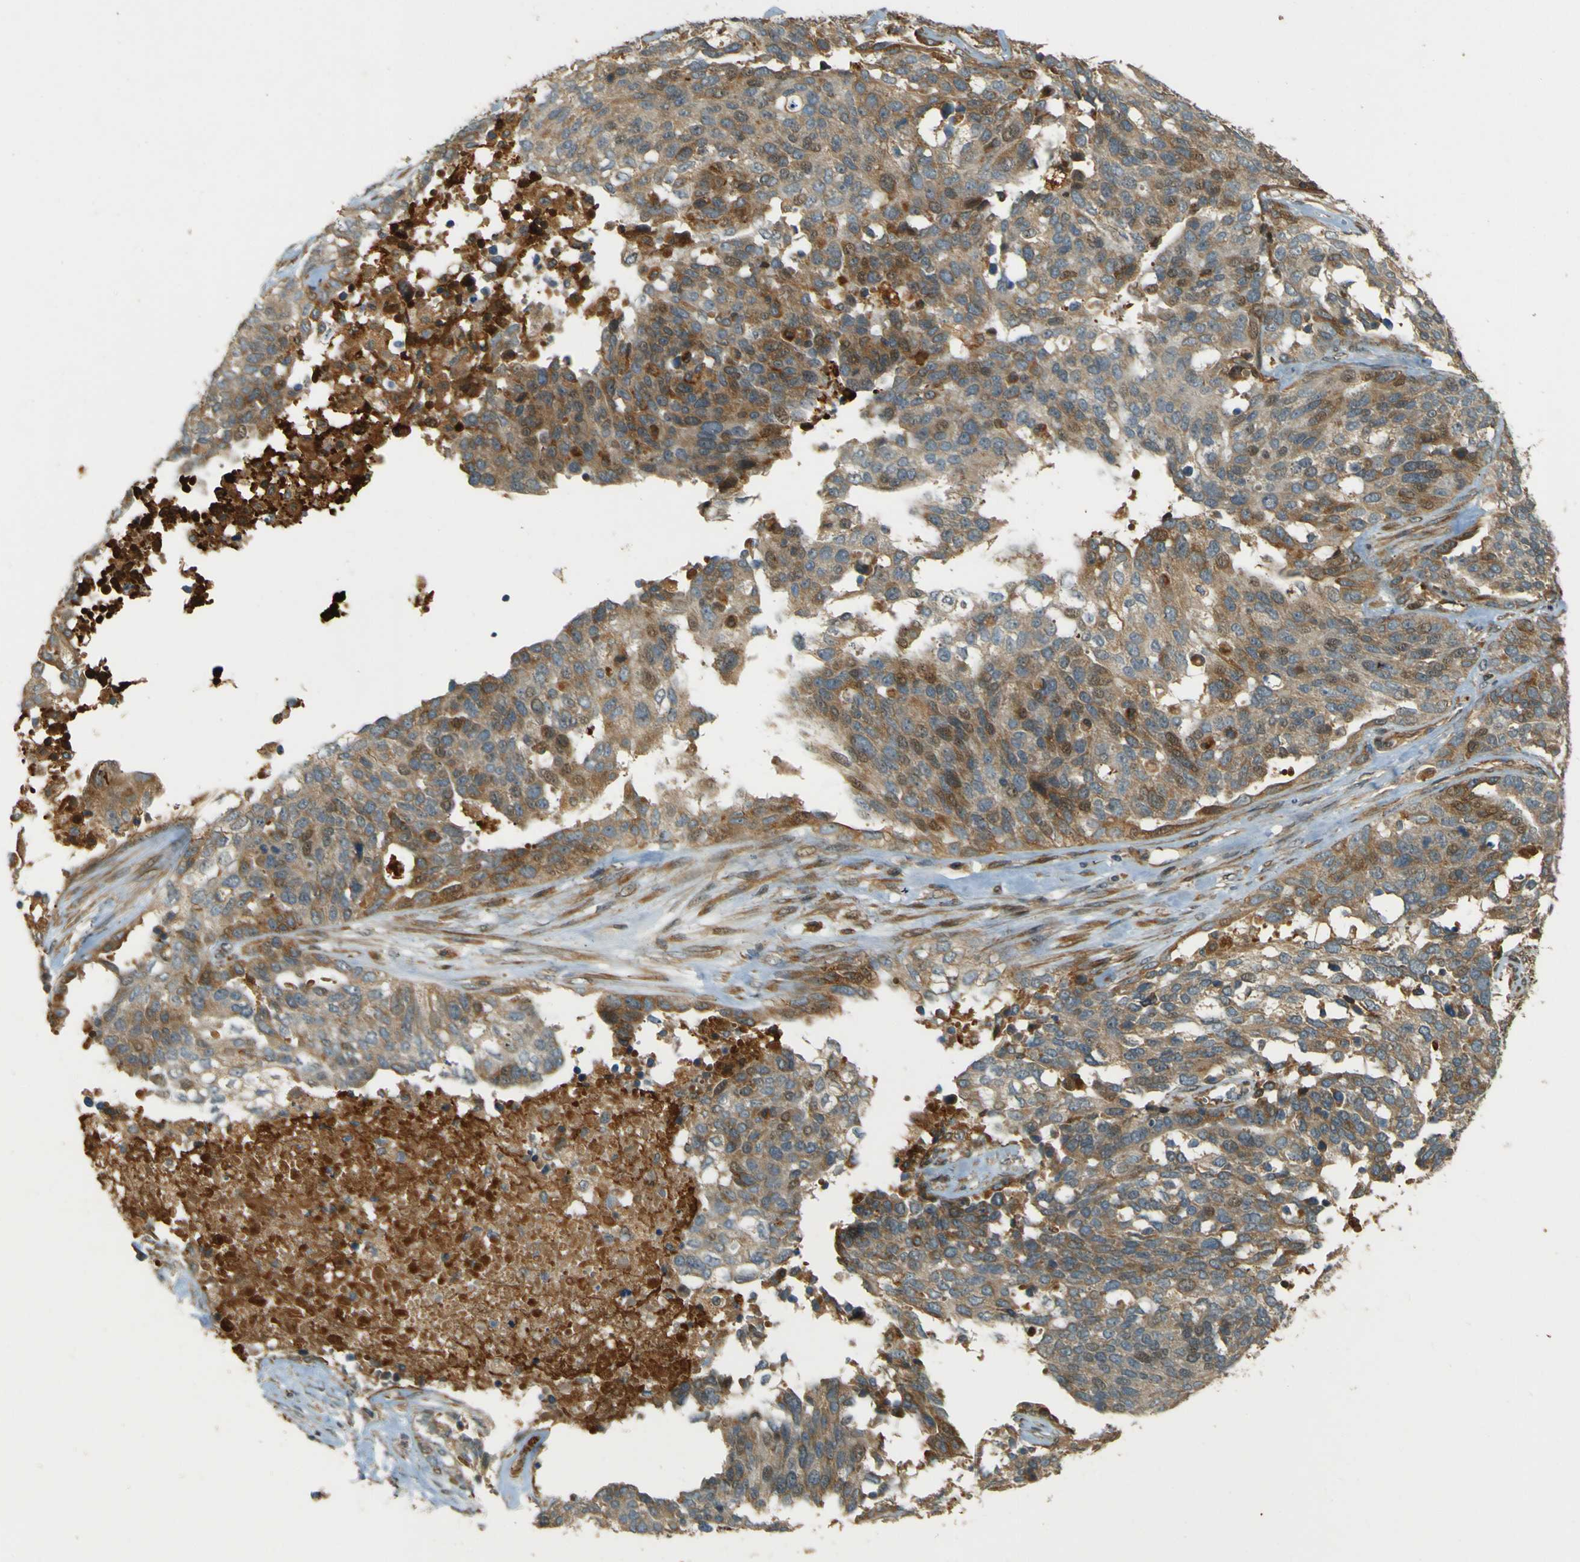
{"staining": {"intensity": "moderate", "quantity": ">75%", "location": "cytoplasmic/membranous,nuclear"}, "tissue": "ovarian cancer", "cell_type": "Tumor cells", "image_type": "cancer", "snomed": [{"axis": "morphology", "description": "Cystadenocarcinoma, serous, NOS"}, {"axis": "topography", "description": "Ovary"}], "caption": "Protein expression analysis of human ovarian cancer (serous cystadenocarcinoma) reveals moderate cytoplasmic/membranous and nuclear positivity in about >75% of tumor cells.", "gene": "LPCAT1", "patient": {"sex": "female", "age": 44}}